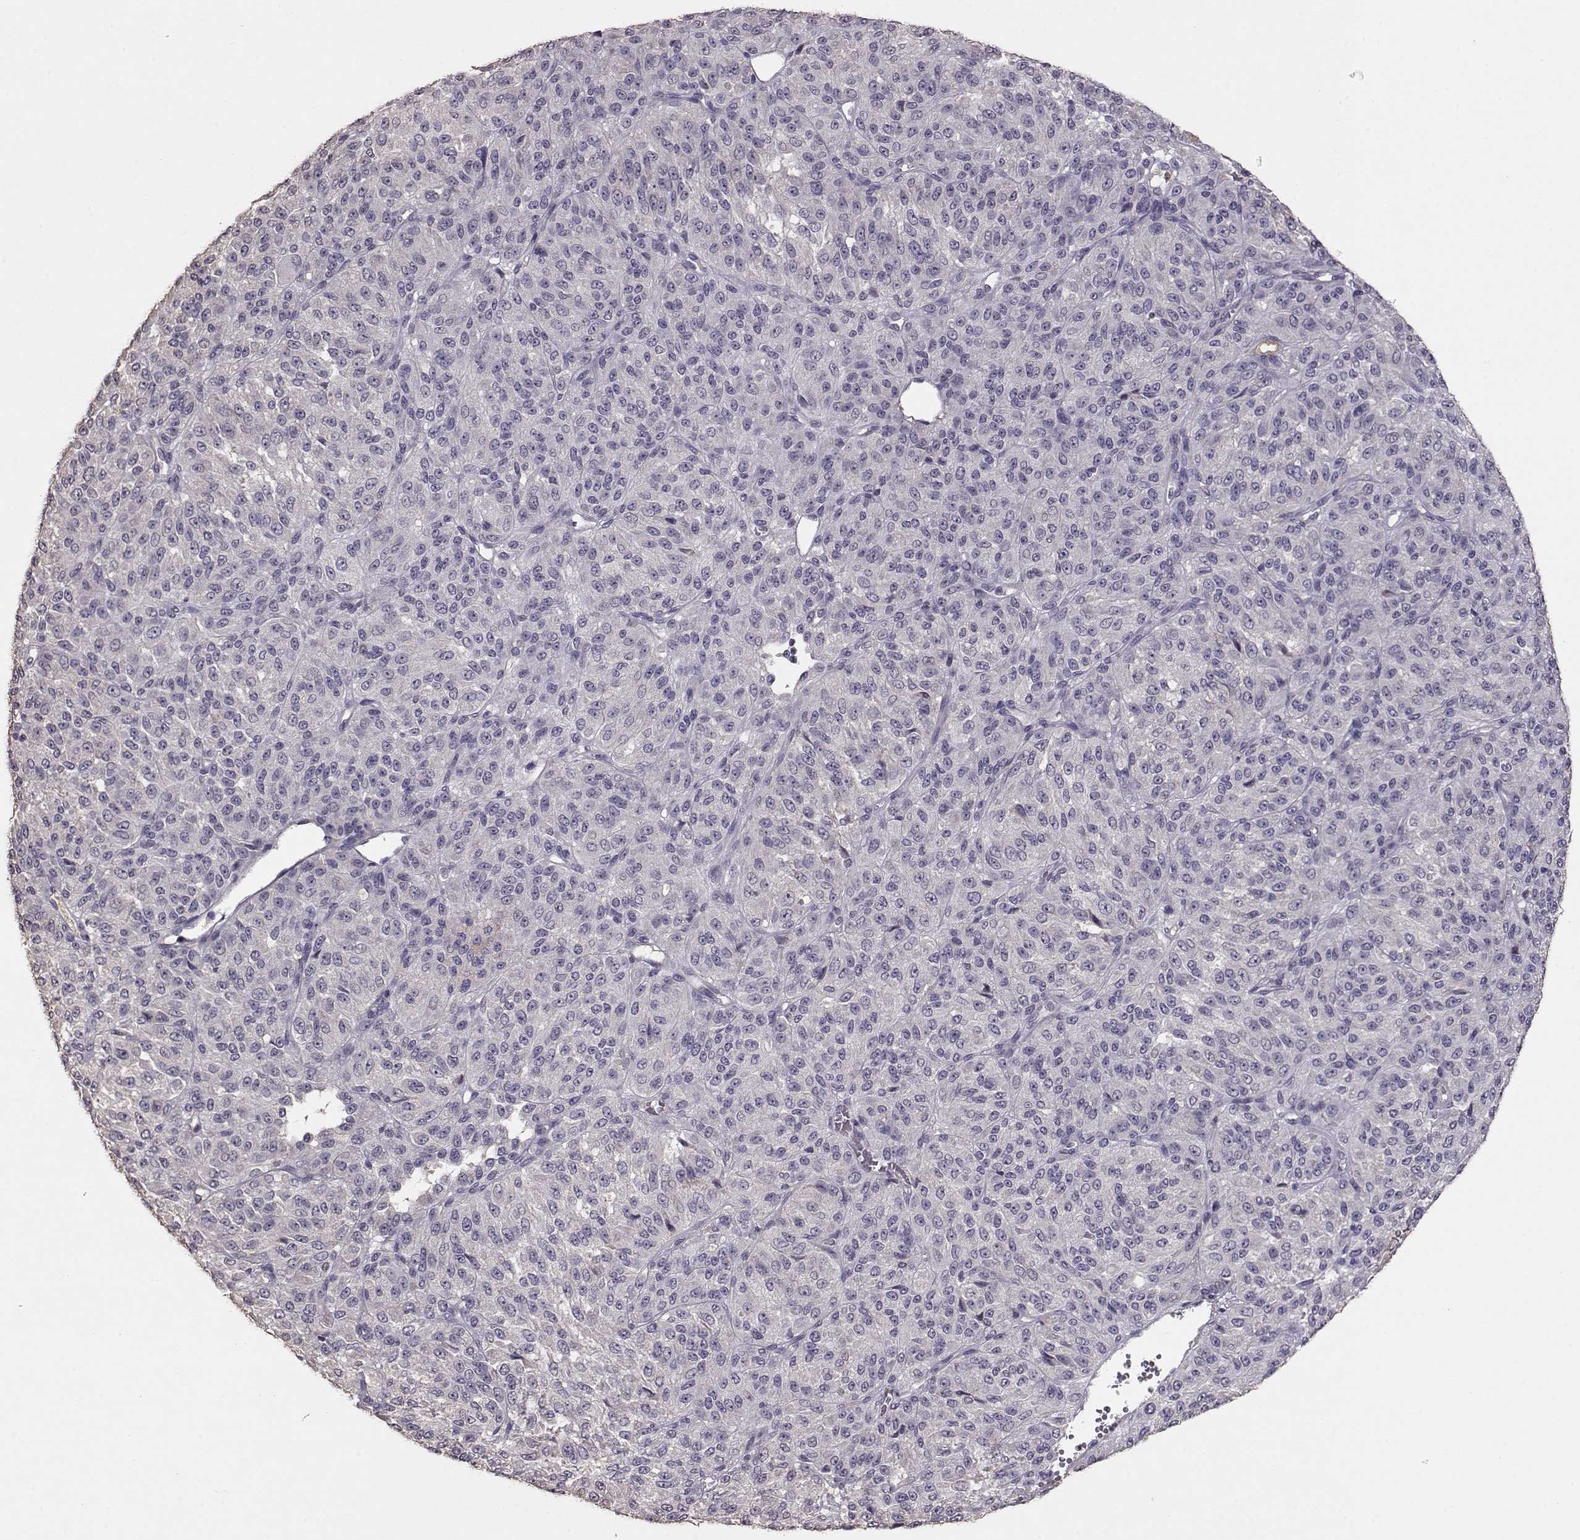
{"staining": {"intensity": "negative", "quantity": "none", "location": "none"}, "tissue": "melanoma", "cell_type": "Tumor cells", "image_type": "cancer", "snomed": [{"axis": "morphology", "description": "Malignant melanoma, Metastatic site"}, {"axis": "topography", "description": "Brain"}], "caption": "This photomicrograph is of melanoma stained with IHC to label a protein in brown with the nuclei are counter-stained blue. There is no expression in tumor cells. Brightfield microscopy of immunohistochemistry stained with DAB (3,3'-diaminobenzidine) (brown) and hematoxylin (blue), captured at high magnification.", "gene": "PMCH", "patient": {"sex": "female", "age": 56}}